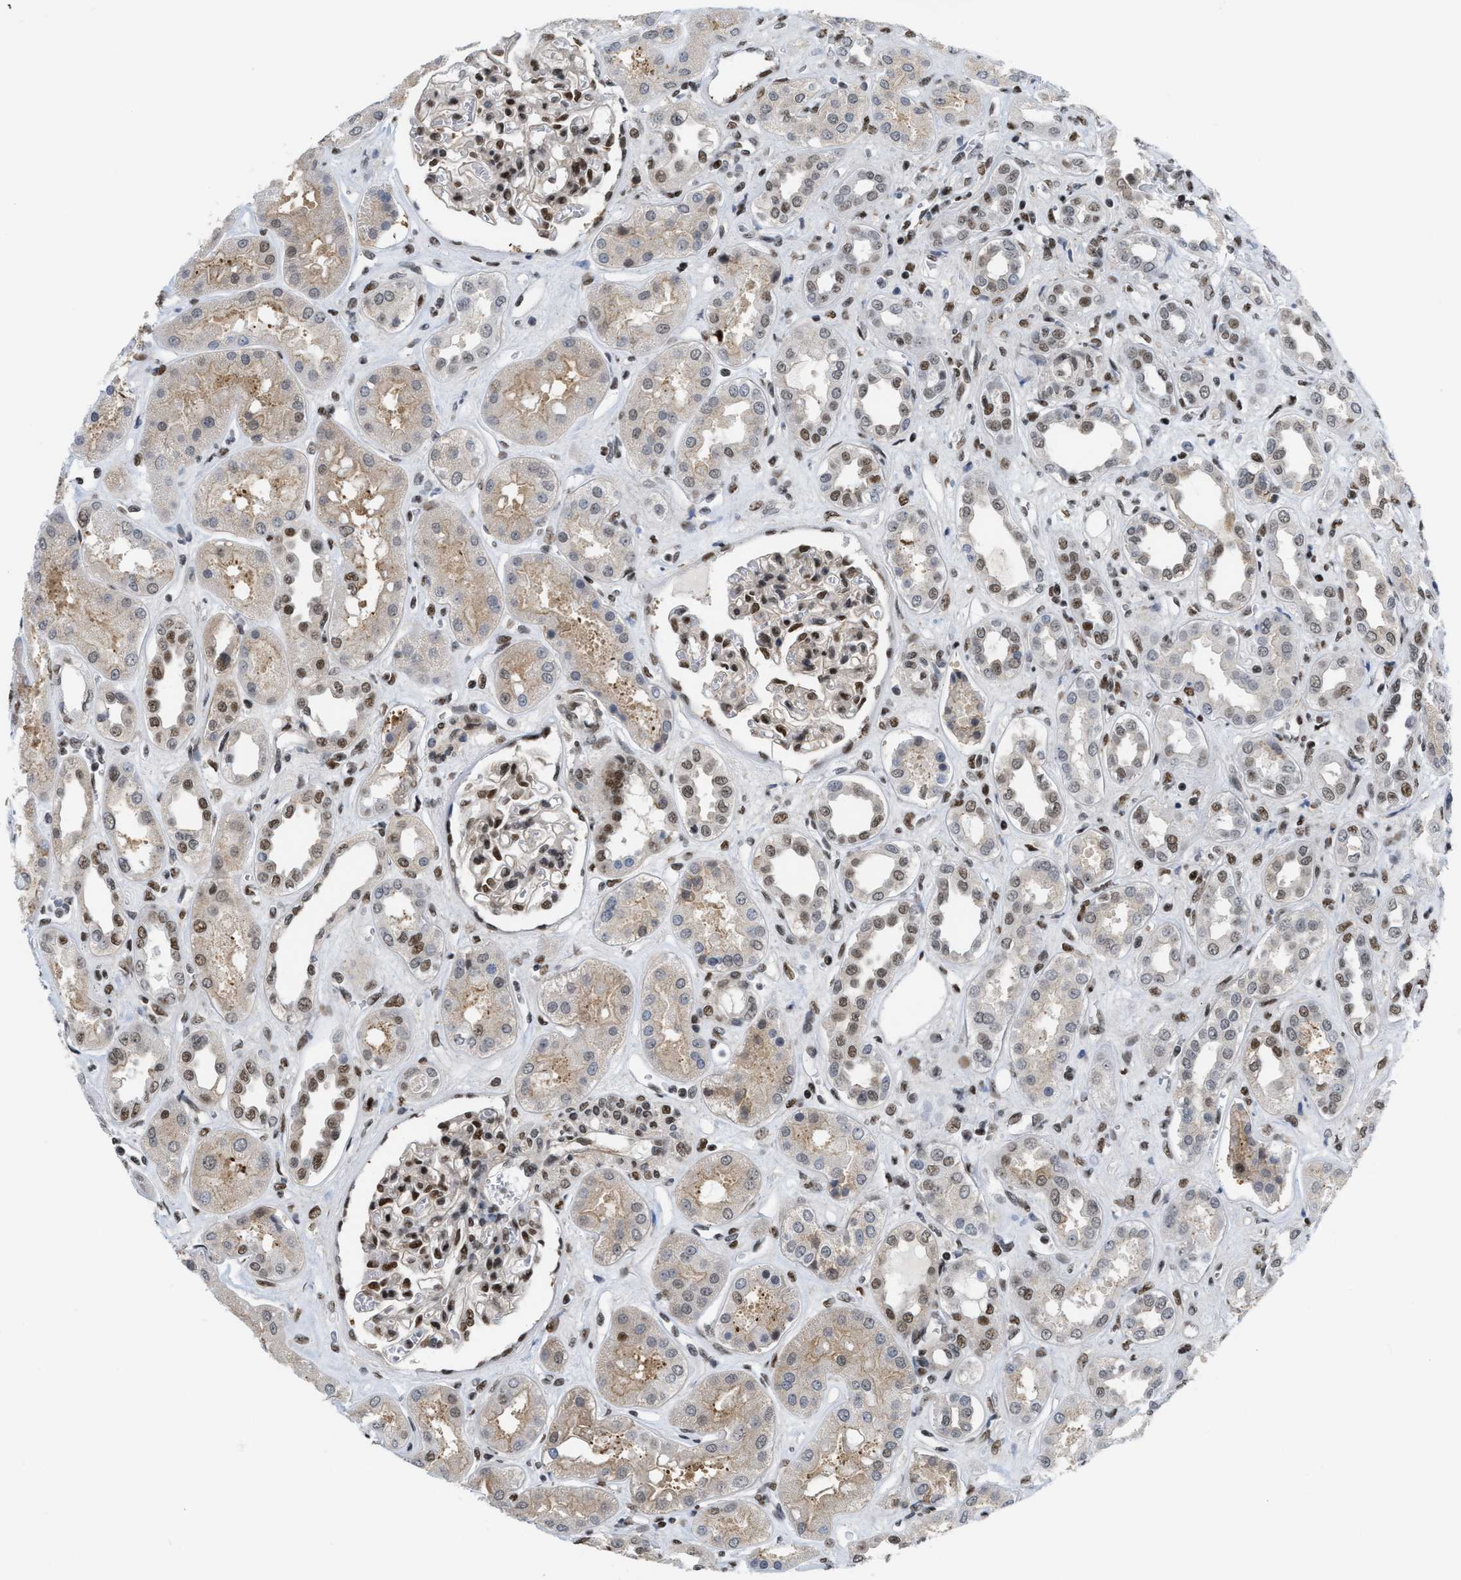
{"staining": {"intensity": "moderate", "quantity": ">75%", "location": "nuclear"}, "tissue": "kidney", "cell_type": "Cells in glomeruli", "image_type": "normal", "snomed": [{"axis": "morphology", "description": "Normal tissue, NOS"}, {"axis": "topography", "description": "Kidney"}], "caption": "A medium amount of moderate nuclear positivity is present in about >75% of cells in glomeruli in benign kidney. The staining was performed using DAB to visualize the protein expression in brown, while the nuclei were stained in blue with hematoxylin (Magnification: 20x).", "gene": "MIER1", "patient": {"sex": "male", "age": 59}}